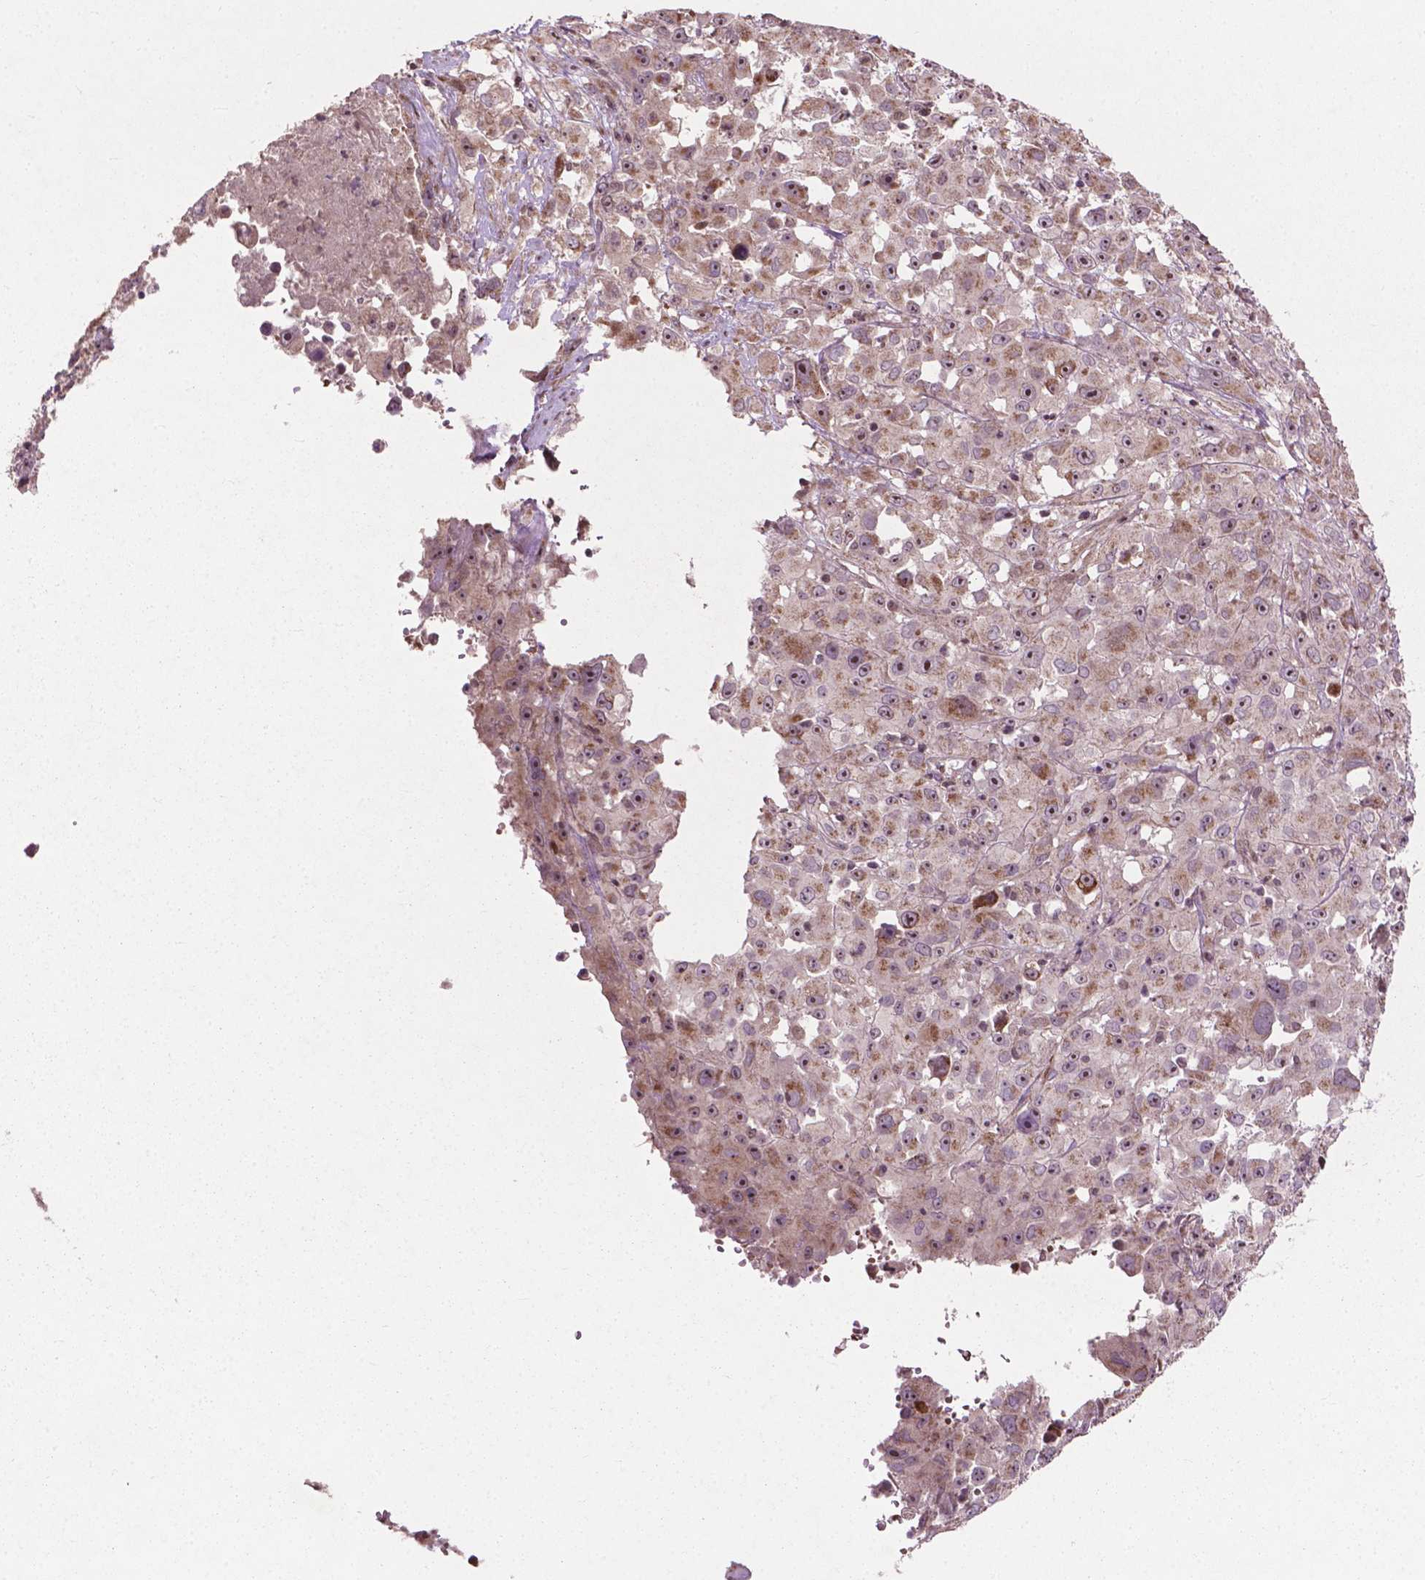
{"staining": {"intensity": "weak", "quantity": "25%-75%", "location": "cytoplasmic/membranous"}, "tissue": "melanoma", "cell_type": "Tumor cells", "image_type": "cancer", "snomed": [{"axis": "morphology", "description": "Malignant melanoma, Metastatic site"}, {"axis": "topography", "description": "Soft tissue"}], "caption": "Tumor cells display low levels of weak cytoplasmic/membranous expression in about 25%-75% of cells in malignant melanoma (metastatic site).", "gene": "B3GALNT2", "patient": {"sex": "male", "age": 50}}